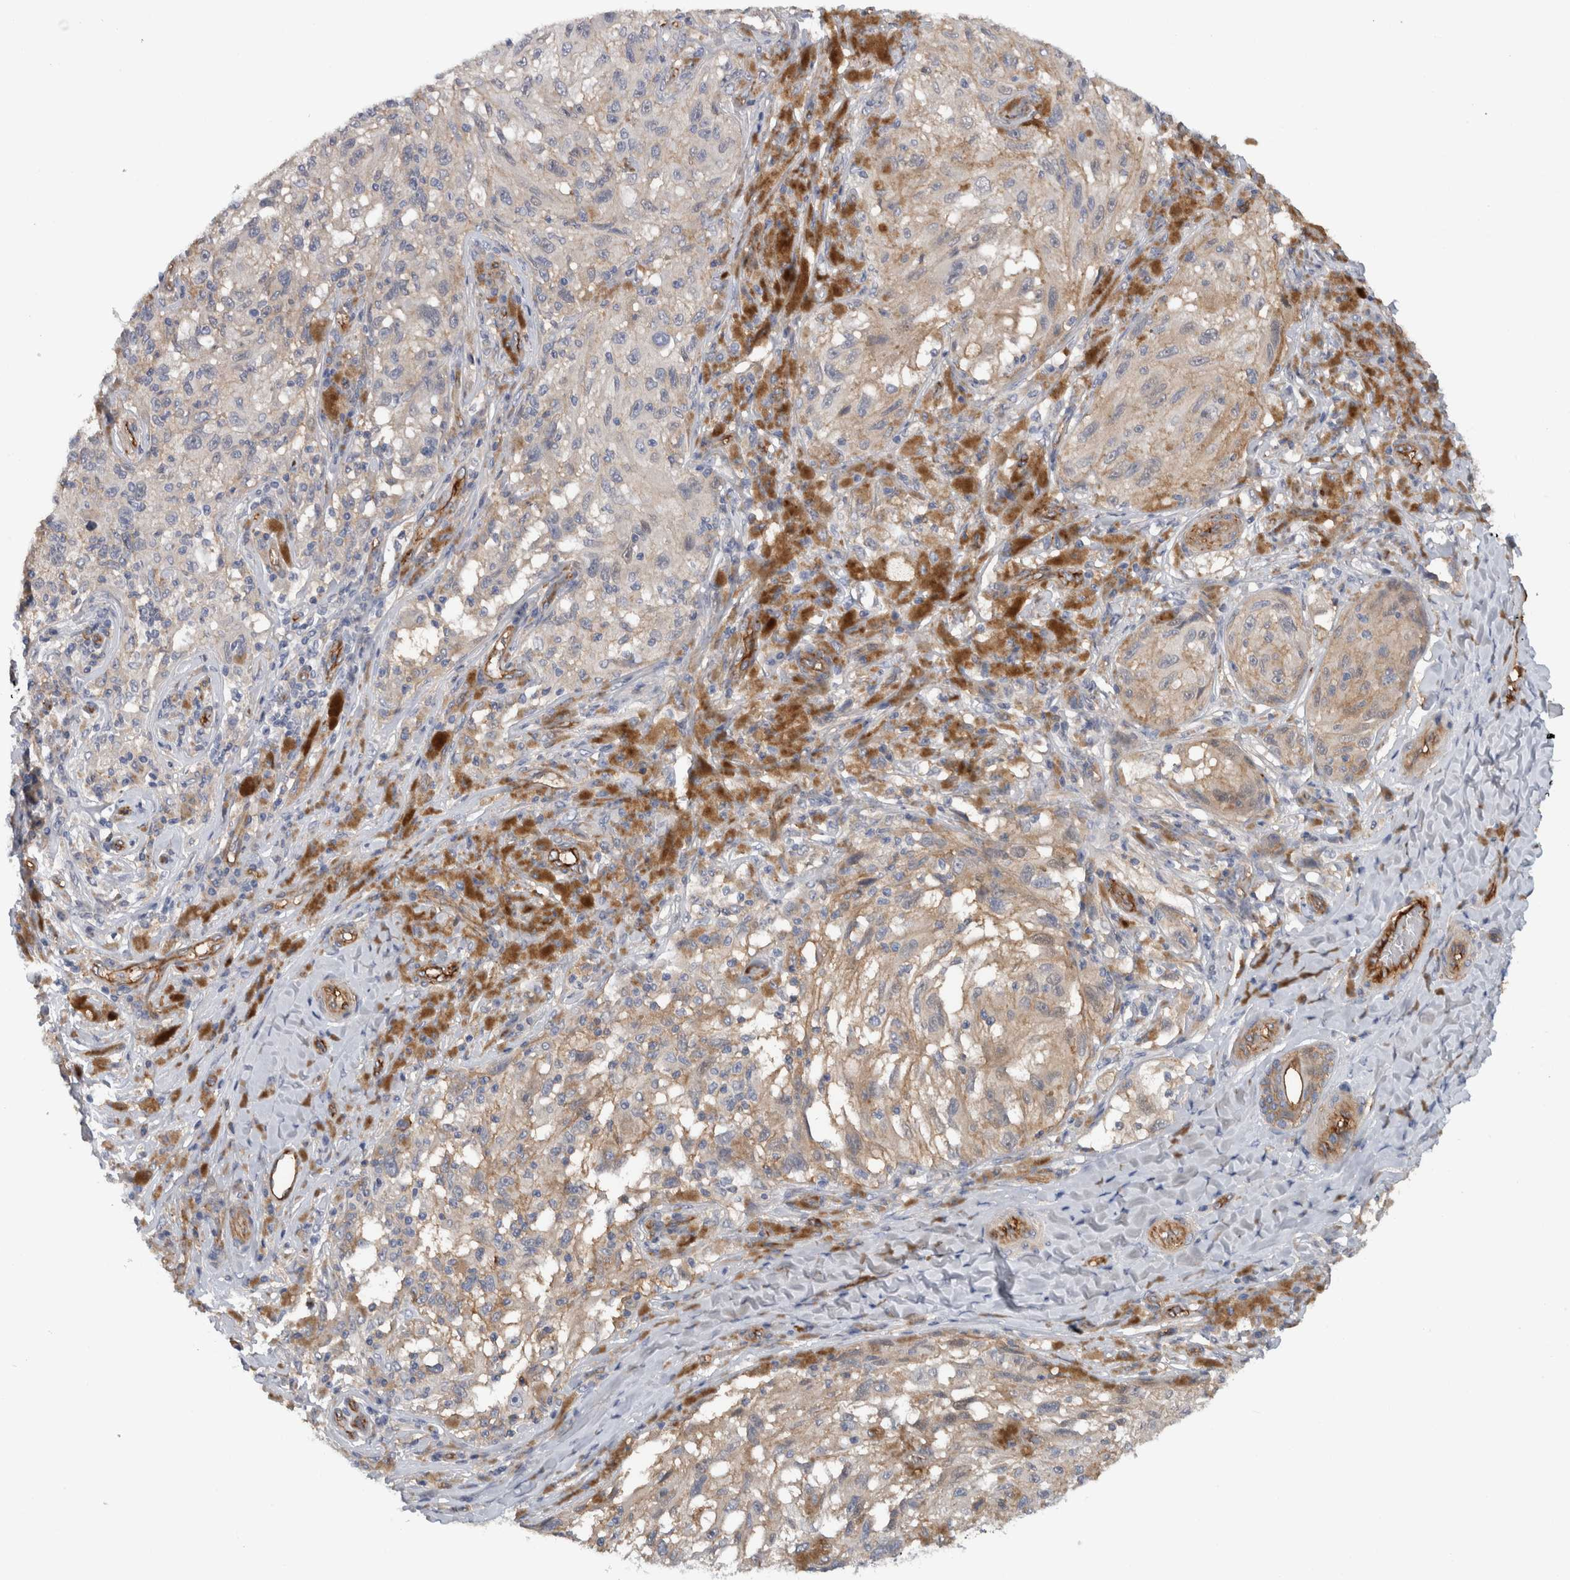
{"staining": {"intensity": "weak", "quantity": "<25%", "location": "cytoplasmic/membranous"}, "tissue": "melanoma", "cell_type": "Tumor cells", "image_type": "cancer", "snomed": [{"axis": "morphology", "description": "Malignant melanoma, NOS"}, {"axis": "topography", "description": "Skin"}], "caption": "Immunohistochemical staining of malignant melanoma shows no significant positivity in tumor cells.", "gene": "CD59", "patient": {"sex": "female", "age": 73}}